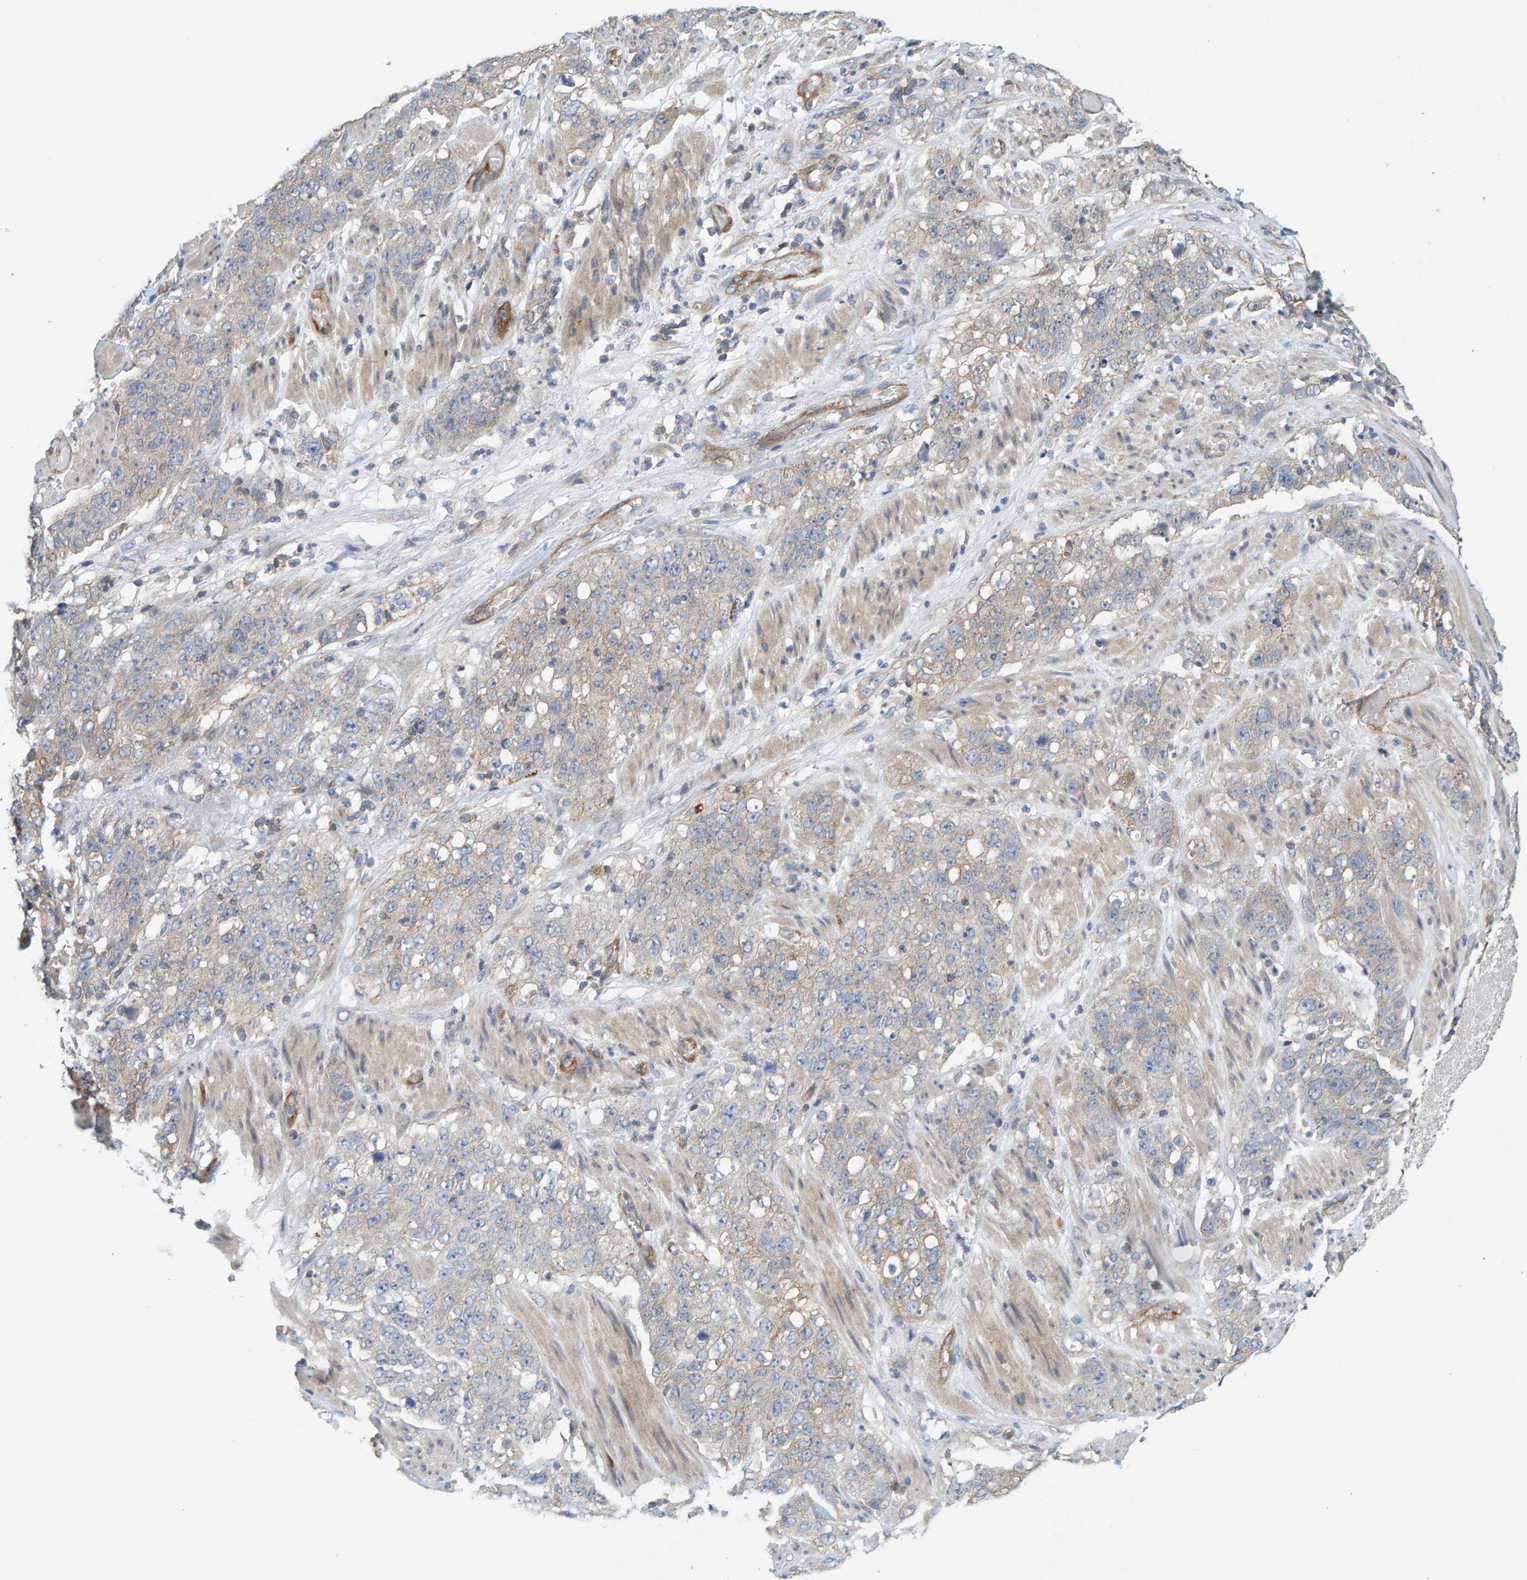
{"staining": {"intensity": "weak", "quantity": "25%-75%", "location": "cytoplasmic/membranous"}, "tissue": "stomach cancer", "cell_type": "Tumor cells", "image_type": "cancer", "snomed": [{"axis": "morphology", "description": "Adenocarcinoma, NOS"}, {"axis": "topography", "description": "Stomach"}], "caption": "Protein staining of stomach cancer (adenocarcinoma) tissue displays weak cytoplasmic/membranous expression in about 25%-75% of tumor cells. (DAB IHC with brightfield microscopy, high magnification).", "gene": "PRKD2", "patient": {"sex": "male", "age": 48}}